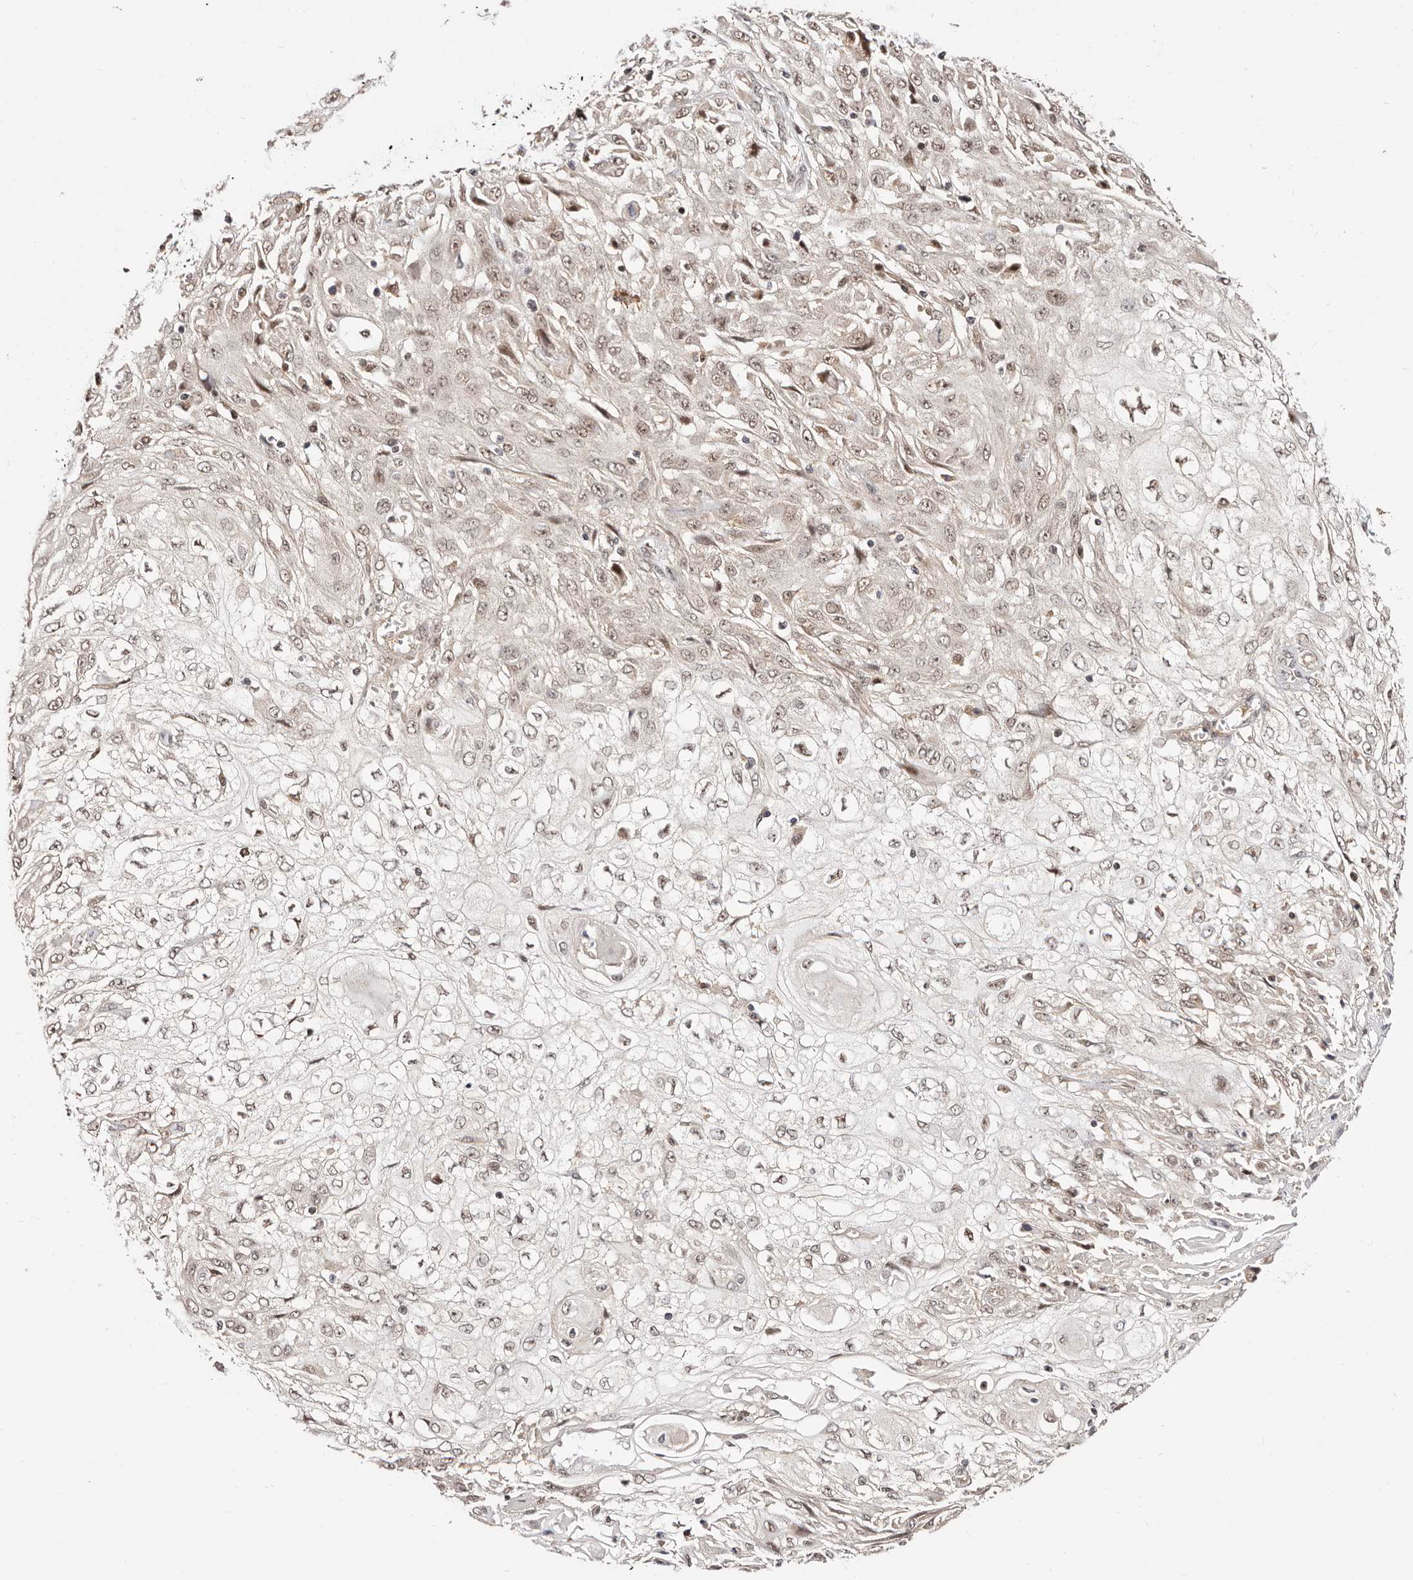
{"staining": {"intensity": "weak", "quantity": "25%-75%", "location": "nuclear"}, "tissue": "skin cancer", "cell_type": "Tumor cells", "image_type": "cancer", "snomed": [{"axis": "morphology", "description": "Squamous cell carcinoma, NOS"}, {"axis": "morphology", "description": "Squamous cell carcinoma, metastatic, NOS"}, {"axis": "topography", "description": "Skin"}, {"axis": "topography", "description": "Lymph node"}], "caption": "Human skin metastatic squamous cell carcinoma stained with a protein marker exhibits weak staining in tumor cells.", "gene": "CTNNBL1", "patient": {"sex": "male", "age": 75}}